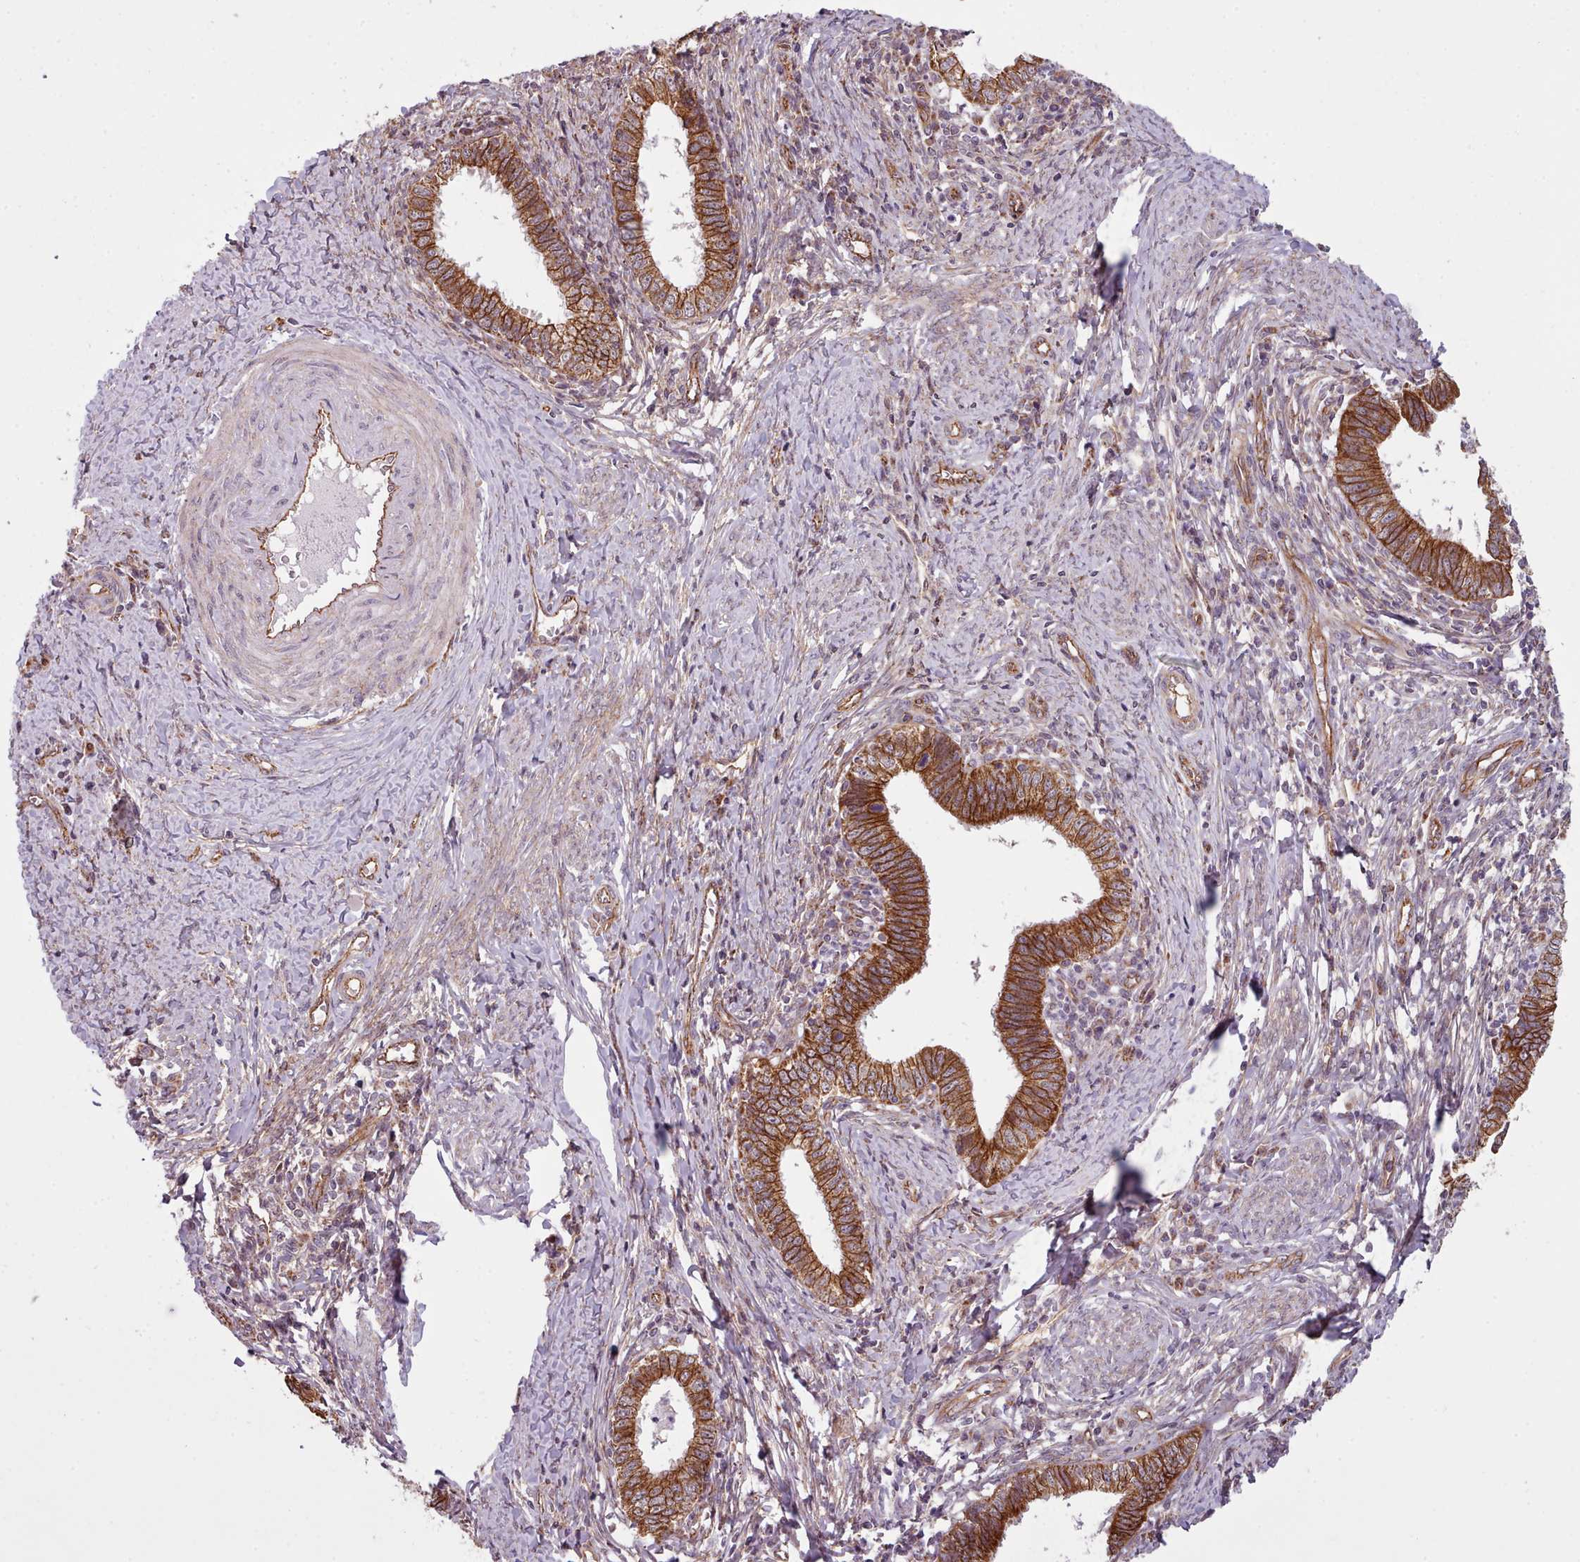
{"staining": {"intensity": "strong", "quantity": ">75%", "location": "cytoplasmic/membranous"}, "tissue": "cervical cancer", "cell_type": "Tumor cells", "image_type": "cancer", "snomed": [{"axis": "morphology", "description": "Adenocarcinoma, NOS"}, {"axis": "topography", "description": "Cervix"}], "caption": "Protein expression analysis of human adenocarcinoma (cervical) reveals strong cytoplasmic/membranous staining in approximately >75% of tumor cells.", "gene": "MRPL46", "patient": {"sex": "female", "age": 36}}